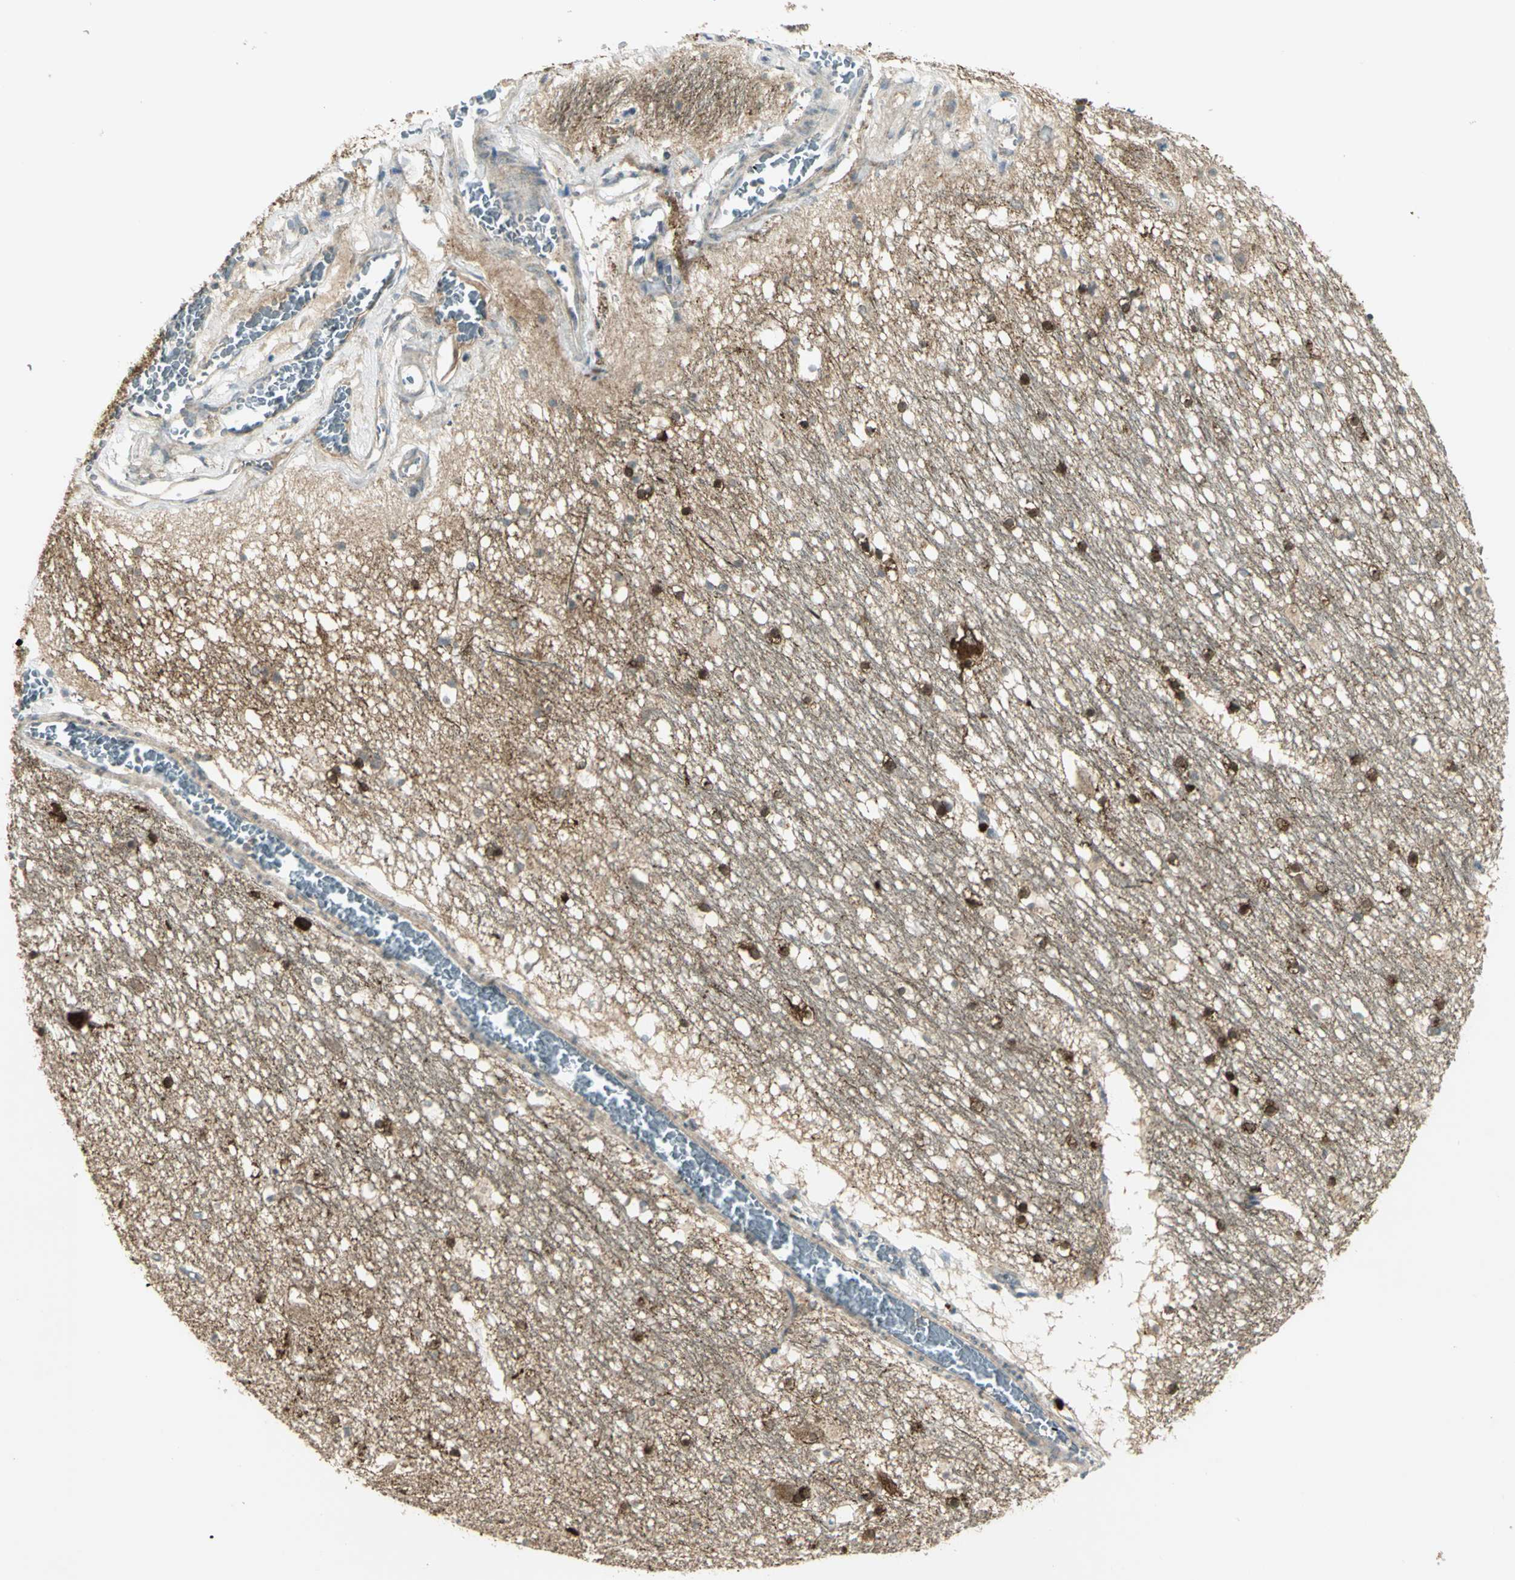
{"staining": {"intensity": "strong", "quantity": ">75%", "location": "cytoplasmic/membranous"}, "tissue": "hippocampus", "cell_type": "Glial cells", "image_type": "normal", "snomed": [{"axis": "morphology", "description": "Normal tissue, NOS"}, {"axis": "topography", "description": "Hippocampus"}], "caption": "The histopathology image exhibits immunohistochemical staining of benign hippocampus. There is strong cytoplasmic/membranous positivity is present in approximately >75% of glial cells. Ihc stains the protein in brown and the nuclei are stained blue.", "gene": "MAPK8IP3", "patient": {"sex": "male", "age": 45}}